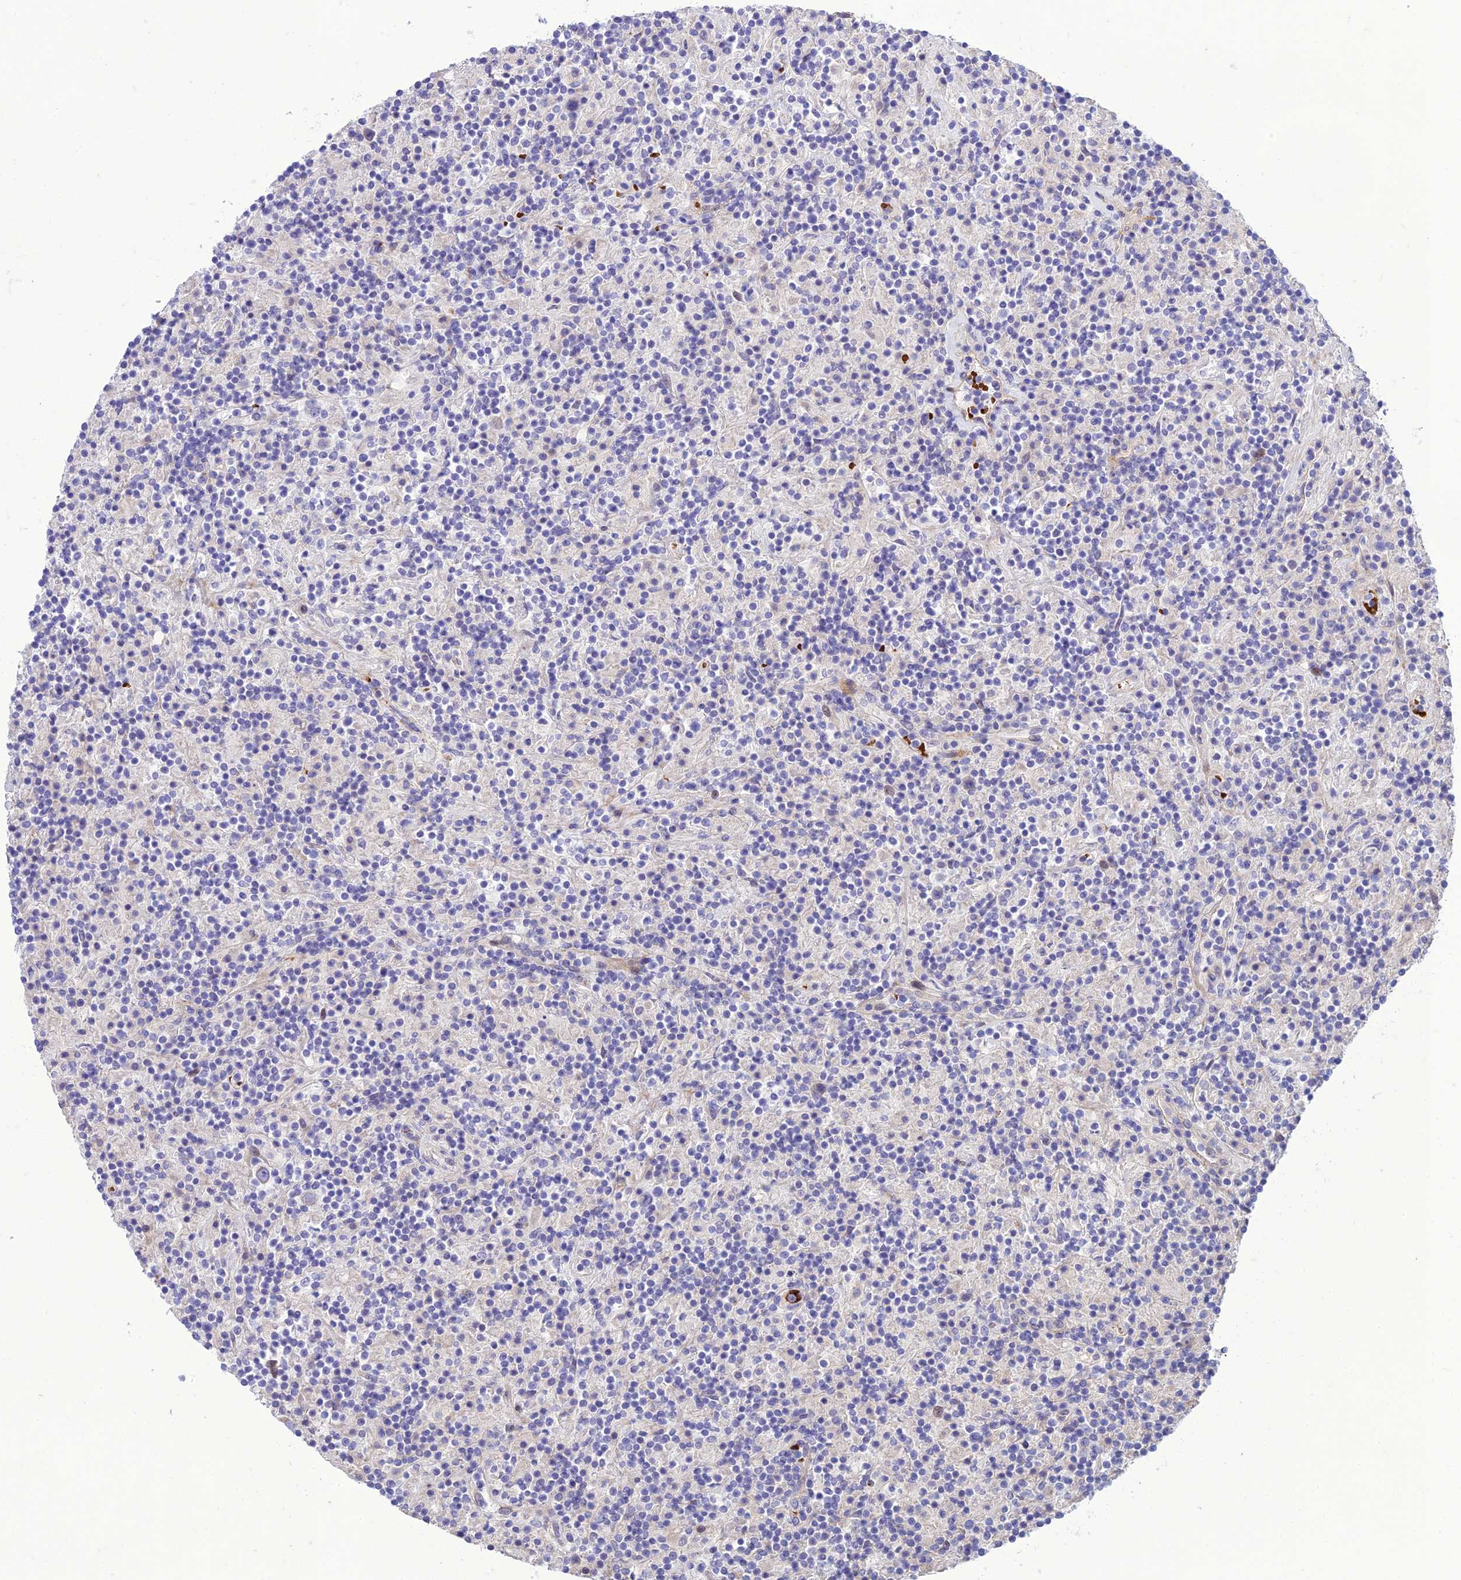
{"staining": {"intensity": "negative", "quantity": "none", "location": "none"}, "tissue": "lymphoma", "cell_type": "Tumor cells", "image_type": "cancer", "snomed": [{"axis": "morphology", "description": "Hodgkin's disease, NOS"}, {"axis": "topography", "description": "Lymph node"}], "caption": "High magnification brightfield microscopy of lymphoma stained with DAB (3,3'-diaminobenzidine) (brown) and counterstained with hematoxylin (blue): tumor cells show no significant staining.", "gene": "SEL1L3", "patient": {"sex": "male", "age": 70}}